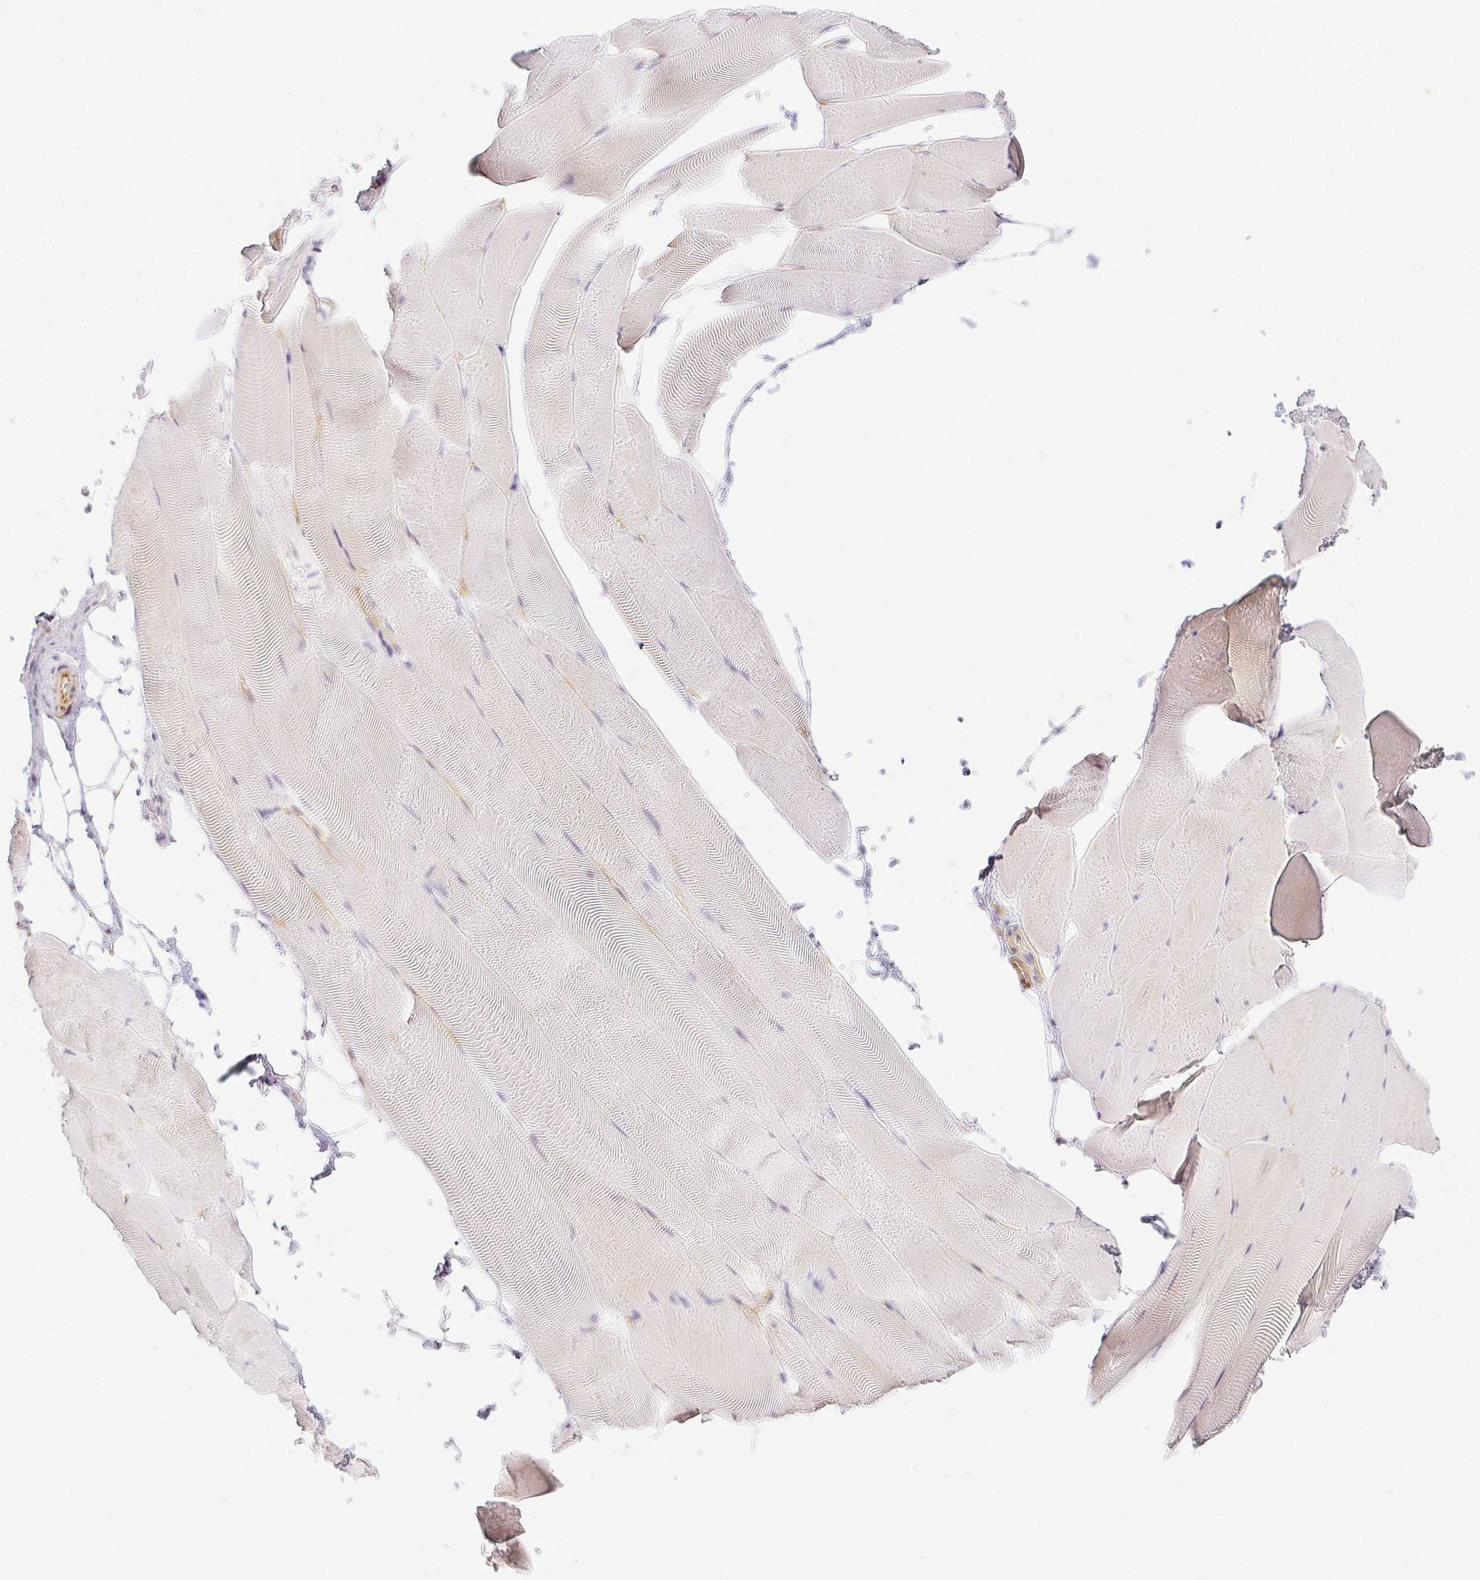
{"staining": {"intensity": "weak", "quantity": "<25%", "location": "cytoplasmic/membranous"}, "tissue": "skeletal muscle", "cell_type": "Myocytes", "image_type": "normal", "snomed": [{"axis": "morphology", "description": "Normal tissue, NOS"}, {"axis": "topography", "description": "Skeletal muscle"}], "caption": "Immunohistochemistry (IHC) image of unremarkable skeletal muscle: skeletal muscle stained with DAB displays no significant protein staining in myocytes.", "gene": "ACAN", "patient": {"sex": "female", "age": 64}}